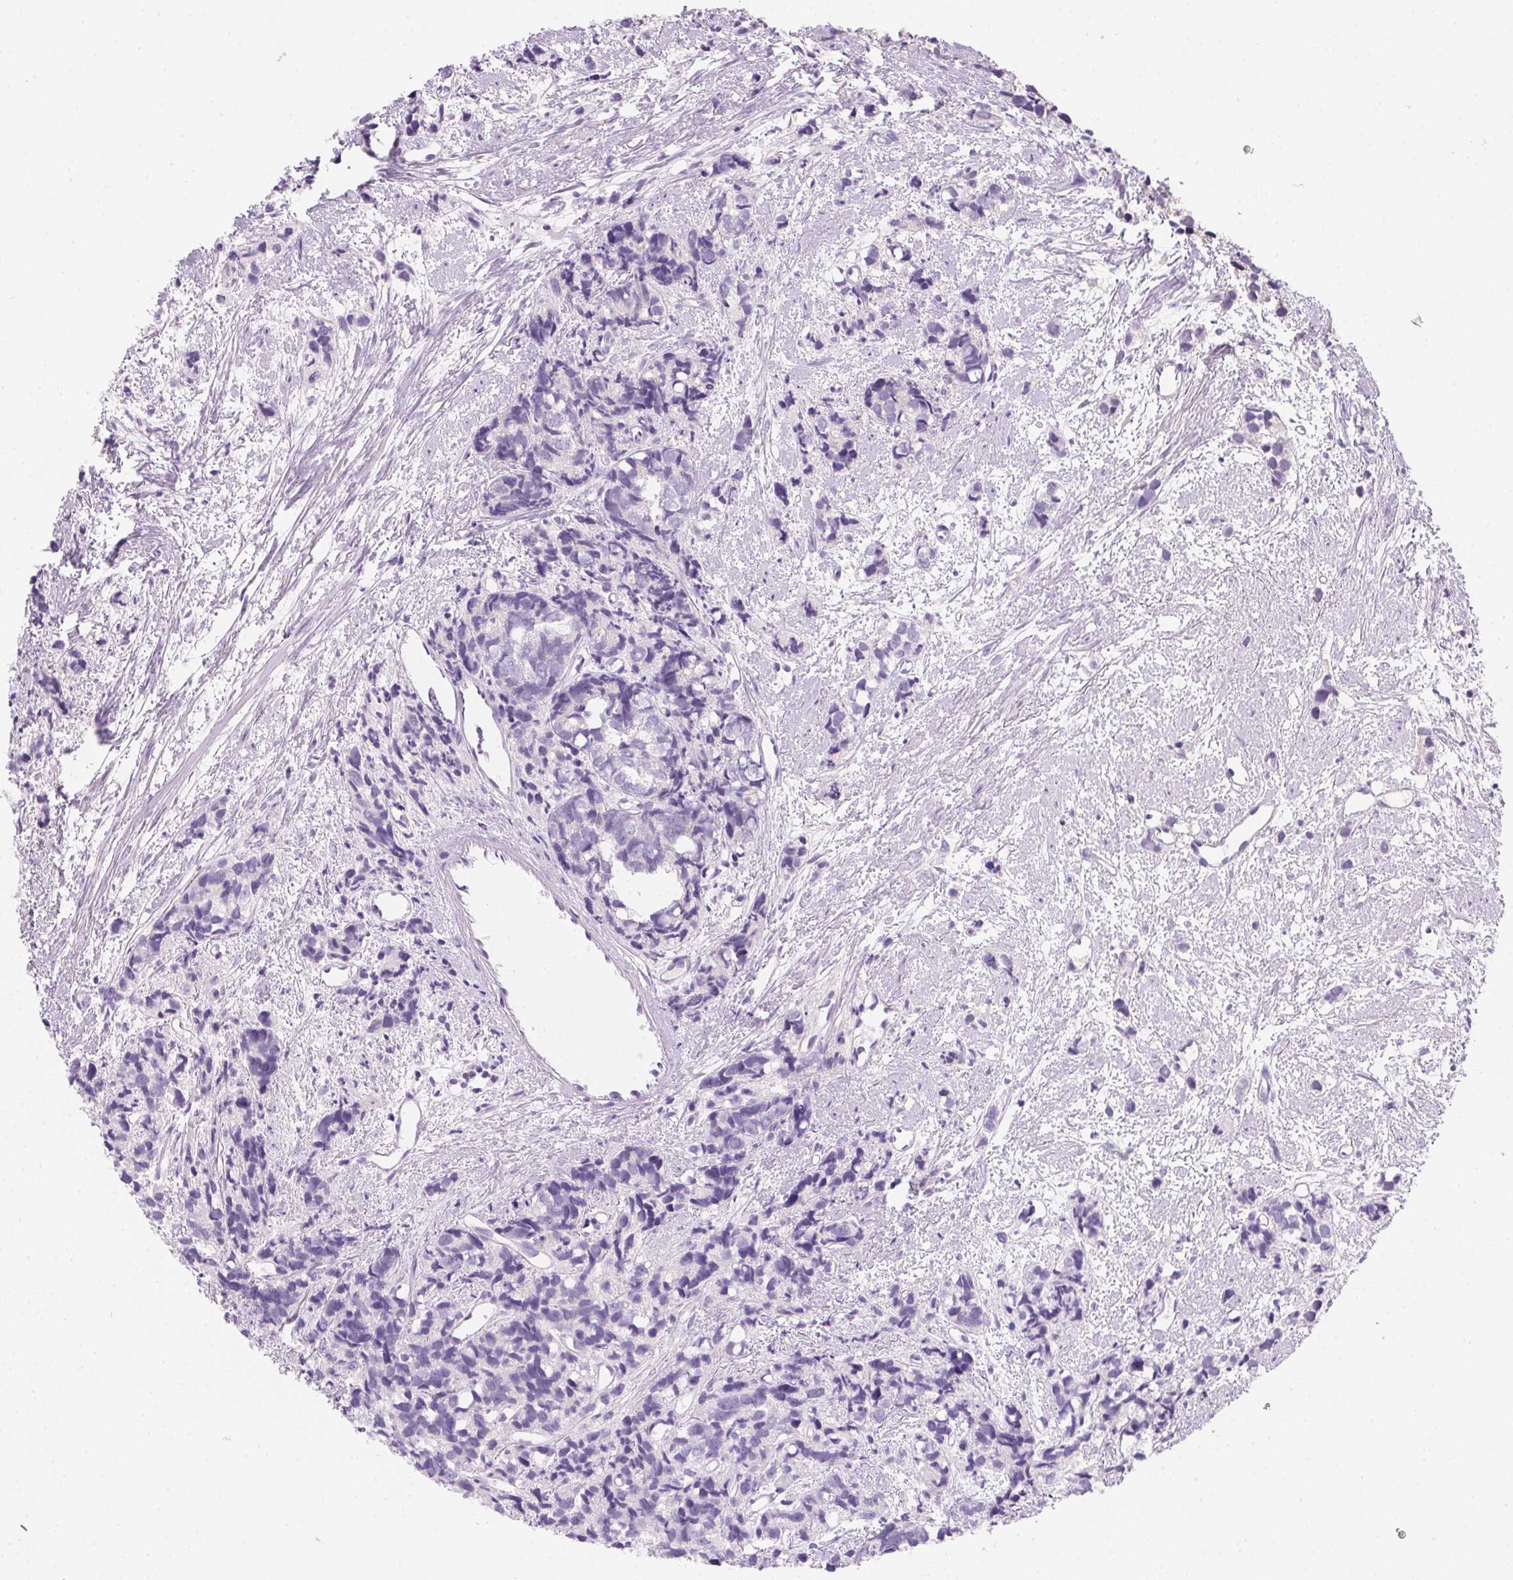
{"staining": {"intensity": "negative", "quantity": "none", "location": "none"}, "tissue": "prostate cancer", "cell_type": "Tumor cells", "image_type": "cancer", "snomed": [{"axis": "morphology", "description": "Adenocarcinoma, High grade"}, {"axis": "topography", "description": "Prostate"}], "caption": "The photomicrograph reveals no significant positivity in tumor cells of adenocarcinoma (high-grade) (prostate).", "gene": "PRKAA1", "patient": {"sex": "male", "age": 77}}